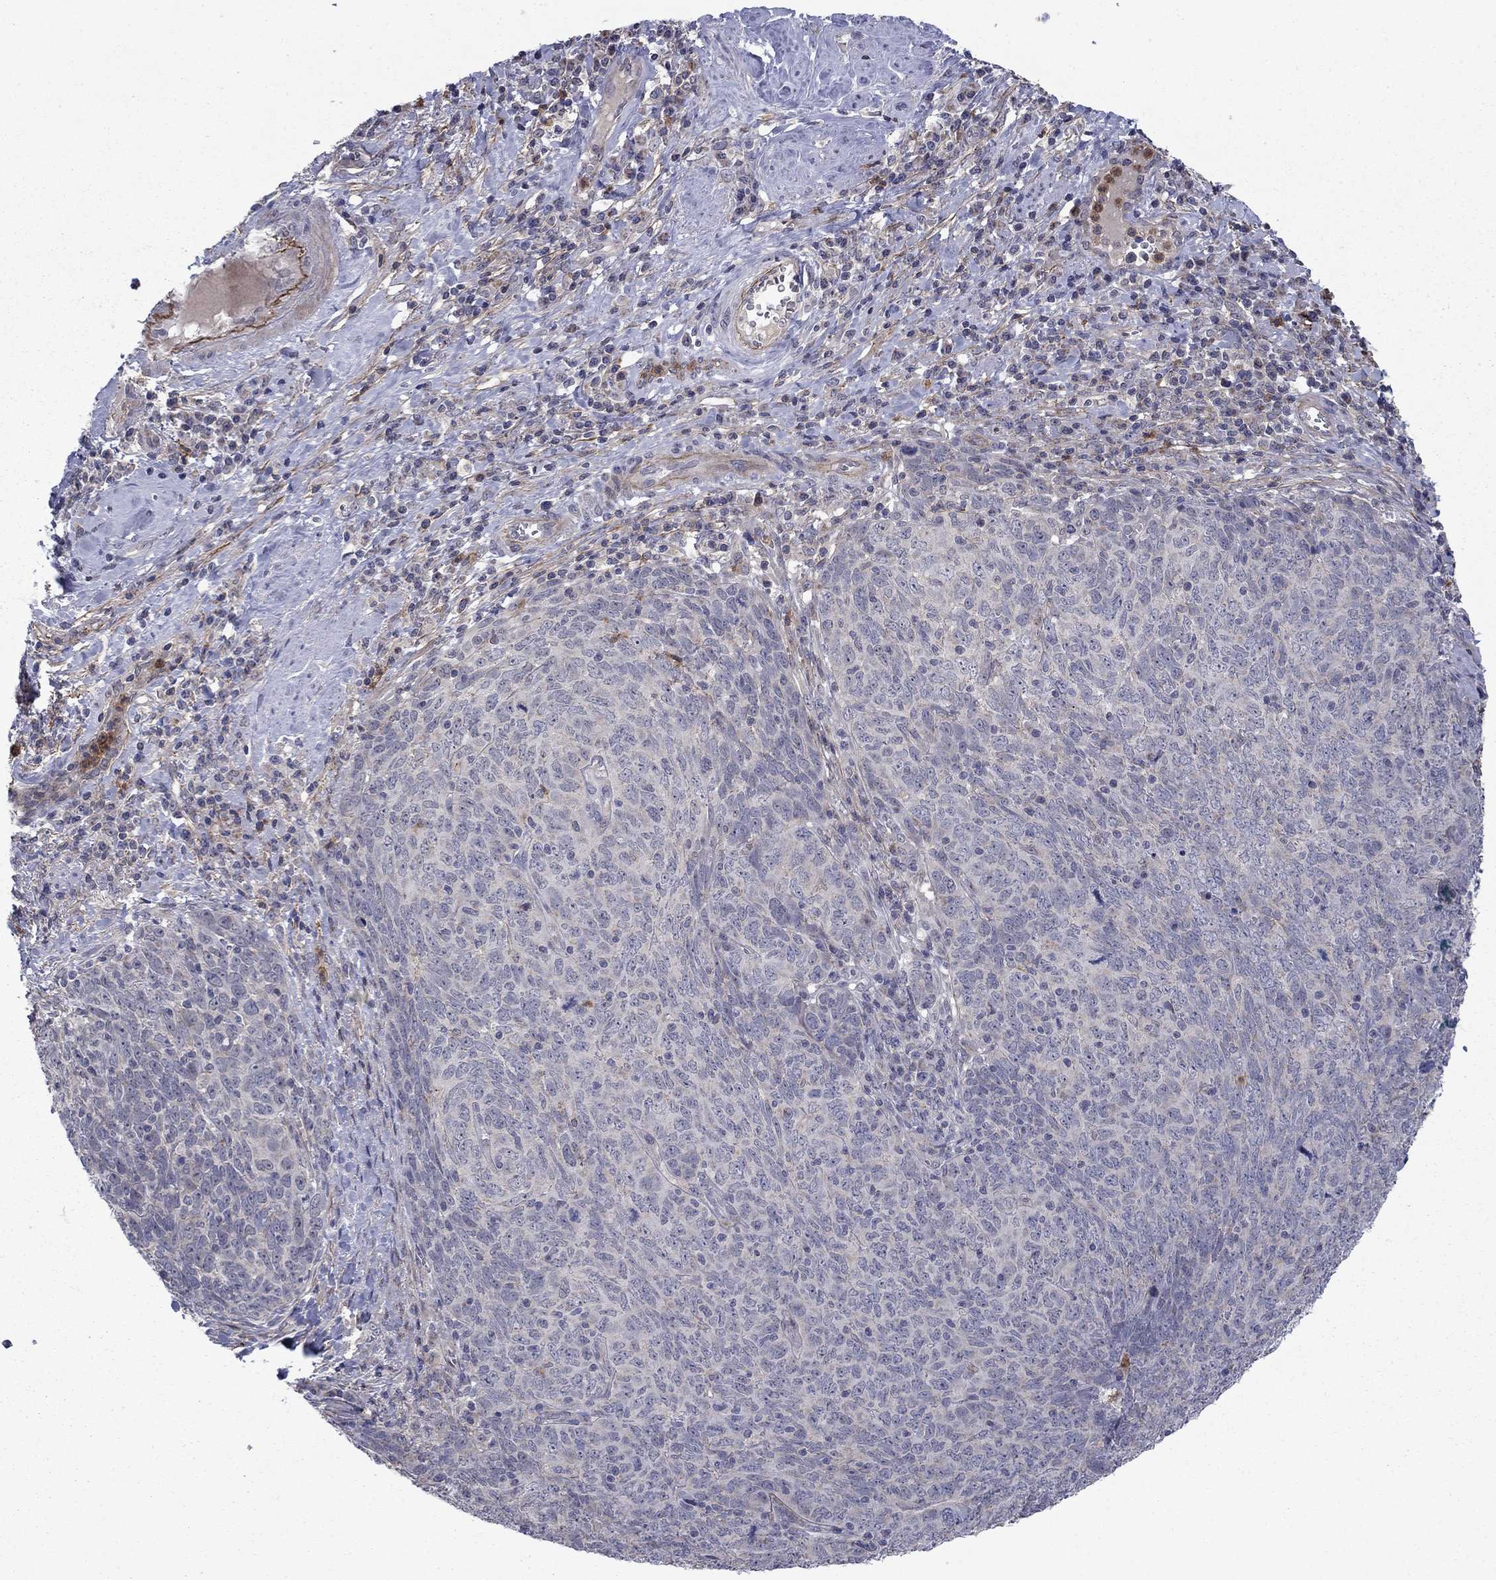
{"staining": {"intensity": "negative", "quantity": "none", "location": "none"}, "tissue": "skin cancer", "cell_type": "Tumor cells", "image_type": "cancer", "snomed": [{"axis": "morphology", "description": "Squamous cell carcinoma, NOS"}, {"axis": "topography", "description": "Skin"}, {"axis": "topography", "description": "Anal"}], "caption": "Tumor cells show no significant protein staining in skin squamous cell carcinoma.", "gene": "DOP1B", "patient": {"sex": "female", "age": 51}}